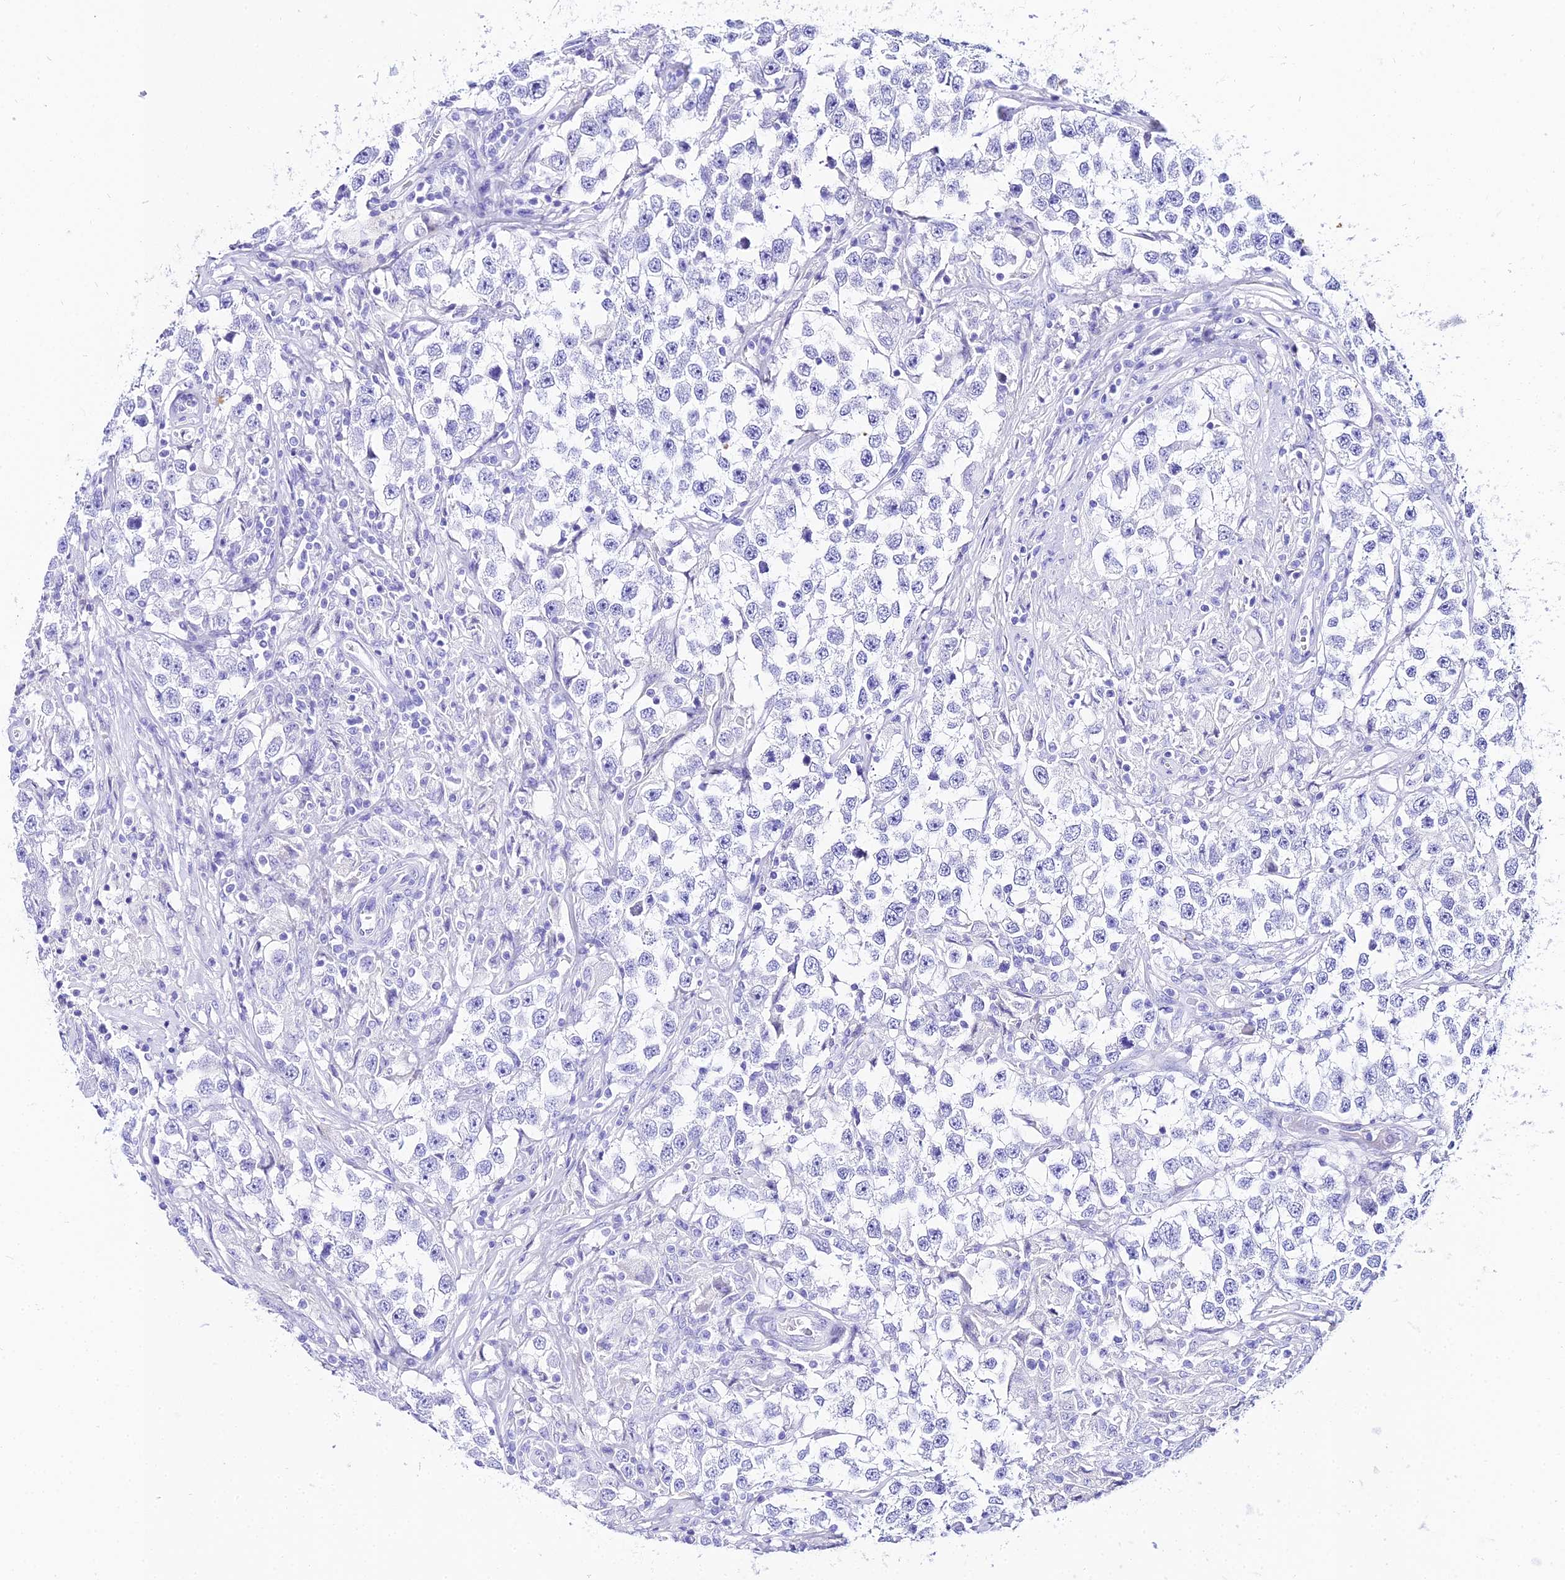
{"staining": {"intensity": "negative", "quantity": "none", "location": "none"}, "tissue": "testis cancer", "cell_type": "Tumor cells", "image_type": "cancer", "snomed": [{"axis": "morphology", "description": "Seminoma, NOS"}, {"axis": "topography", "description": "Testis"}], "caption": "An immunohistochemistry (IHC) micrograph of testis seminoma is shown. There is no staining in tumor cells of testis seminoma.", "gene": "TRMT44", "patient": {"sex": "male", "age": 46}}